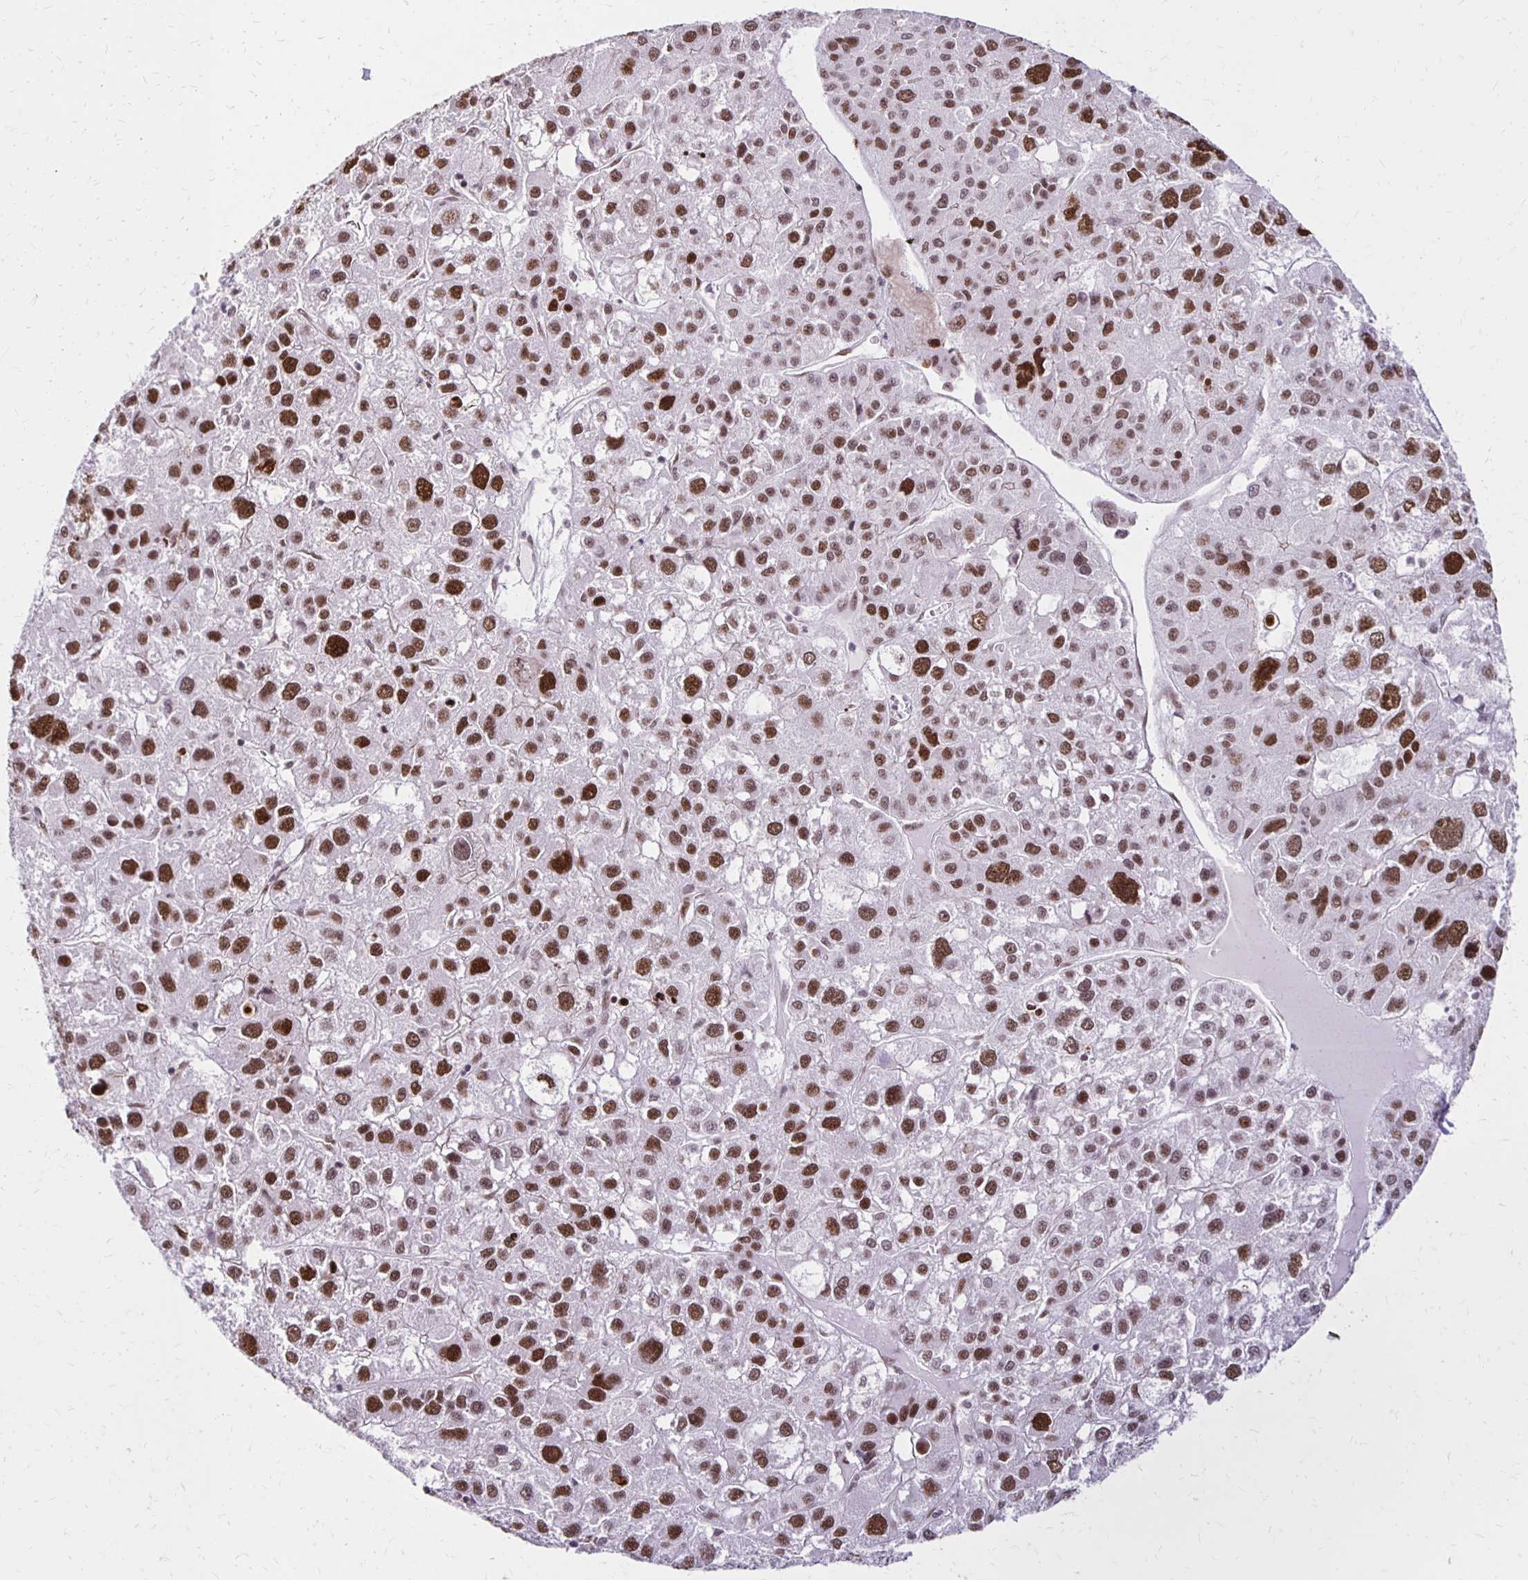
{"staining": {"intensity": "strong", "quantity": ">75%", "location": "nuclear"}, "tissue": "liver cancer", "cell_type": "Tumor cells", "image_type": "cancer", "snomed": [{"axis": "morphology", "description": "Carcinoma, Hepatocellular, NOS"}, {"axis": "topography", "description": "Liver"}], "caption": "Immunohistochemistry (DAB) staining of human liver cancer reveals strong nuclear protein expression in about >75% of tumor cells. (DAB = brown stain, brightfield microscopy at high magnification).", "gene": "DDB2", "patient": {"sex": "male", "age": 73}}